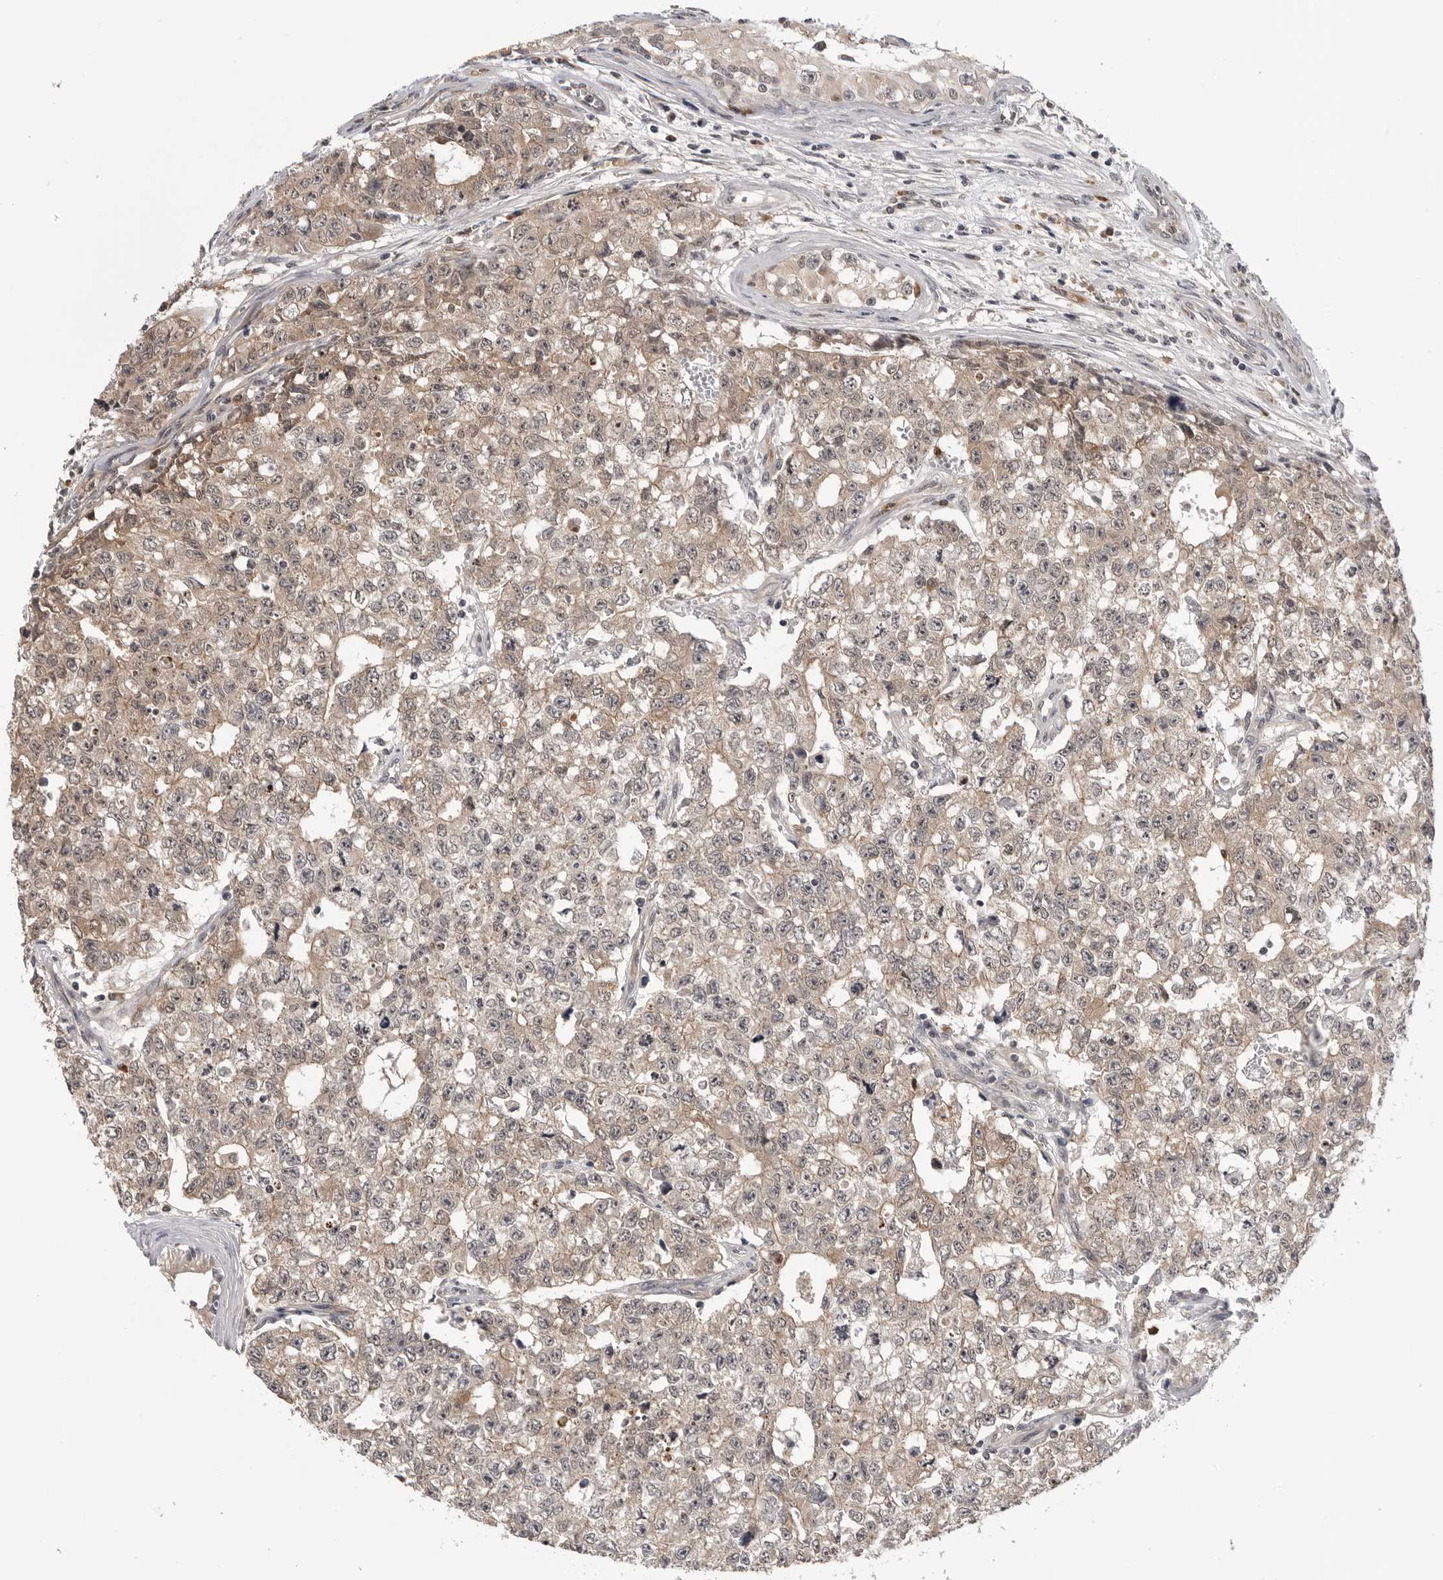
{"staining": {"intensity": "weak", "quantity": ">75%", "location": "cytoplasmic/membranous"}, "tissue": "testis cancer", "cell_type": "Tumor cells", "image_type": "cancer", "snomed": [{"axis": "morphology", "description": "Carcinoma, Embryonal, NOS"}, {"axis": "topography", "description": "Testis"}], "caption": "Immunohistochemistry (DAB (3,3'-diaminobenzidine)) staining of testis cancer demonstrates weak cytoplasmic/membranous protein expression in approximately >75% of tumor cells. (DAB (3,3'-diaminobenzidine) IHC, brown staining for protein, blue staining for nuclei).", "gene": "TRMT13", "patient": {"sex": "male", "age": 28}}